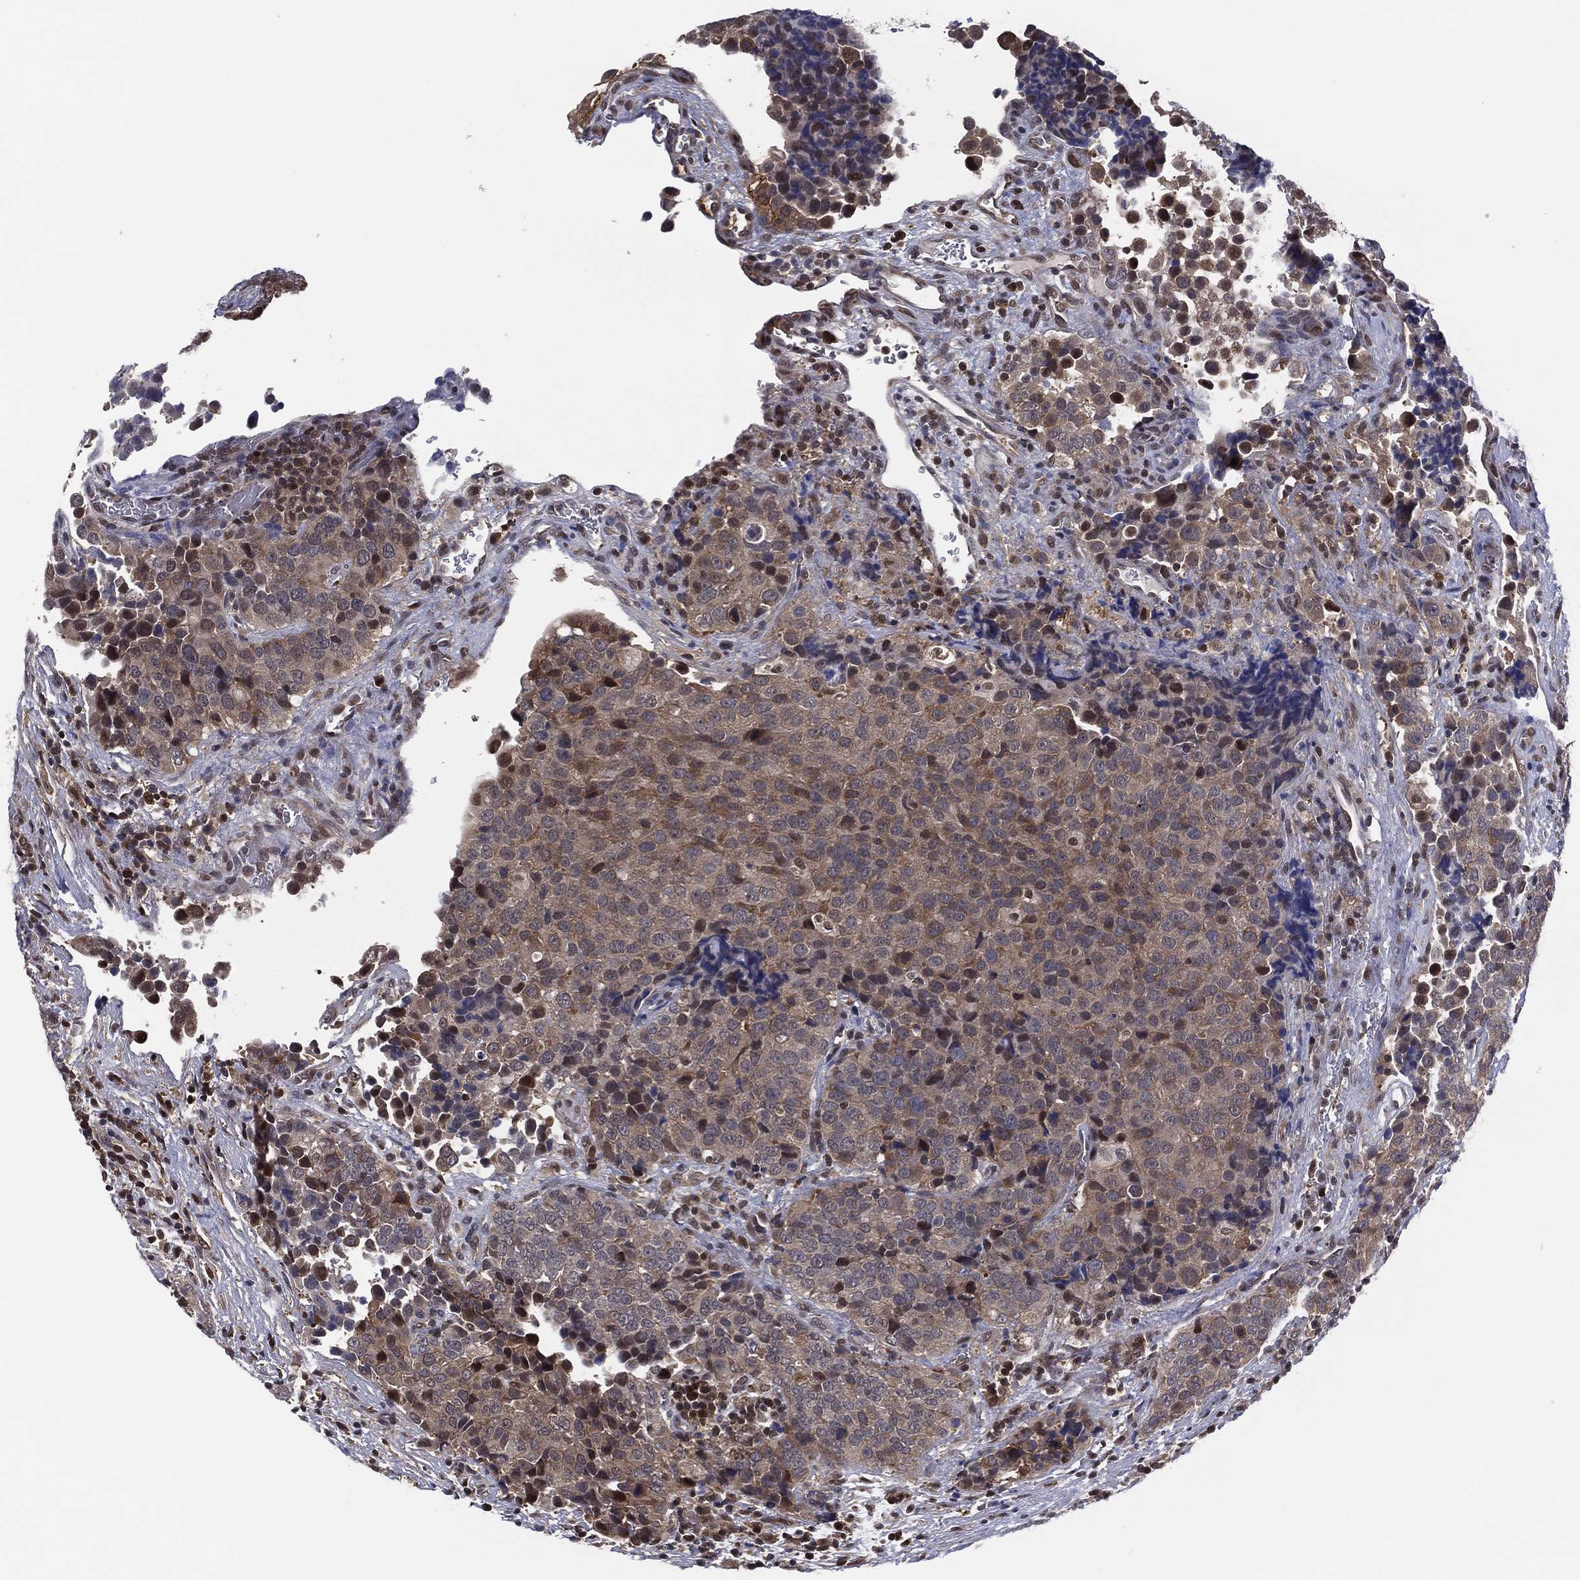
{"staining": {"intensity": "moderate", "quantity": "25%-75%", "location": "cytoplasmic/membranous,nuclear"}, "tissue": "urothelial cancer", "cell_type": "Tumor cells", "image_type": "cancer", "snomed": [{"axis": "morphology", "description": "Urothelial carcinoma, NOS"}, {"axis": "topography", "description": "Urinary bladder"}], "caption": "High-magnification brightfield microscopy of transitional cell carcinoma stained with DAB (3,3'-diaminobenzidine) (brown) and counterstained with hematoxylin (blue). tumor cells exhibit moderate cytoplasmic/membranous and nuclear expression is appreciated in approximately25%-75% of cells.", "gene": "ICOSLG", "patient": {"sex": "male", "age": 52}}